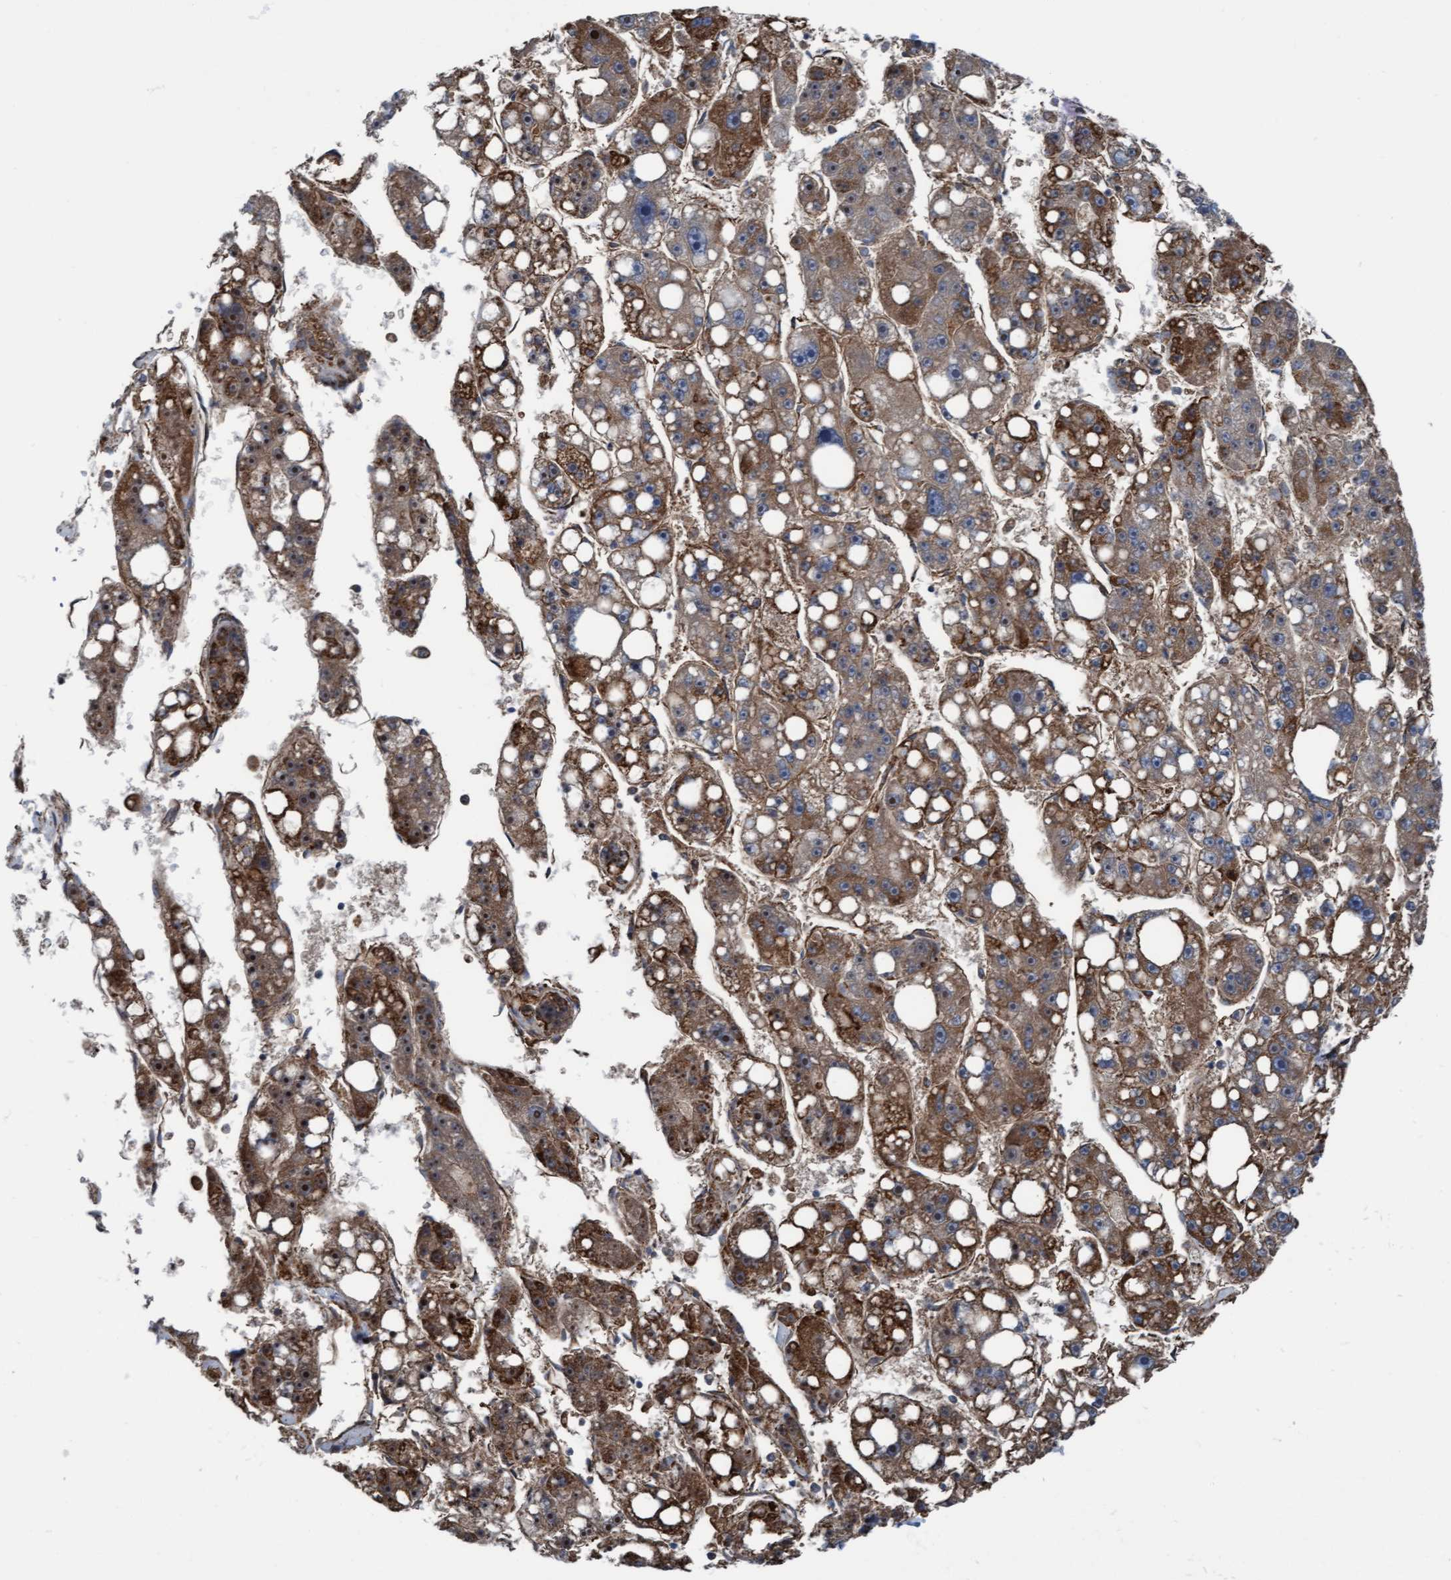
{"staining": {"intensity": "moderate", "quantity": "25%-75%", "location": "cytoplasmic/membranous"}, "tissue": "liver cancer", "cell_type": "Tumor cells", "image_type": "cancer", "snomed": [{"axis": "morphology", "description": "Carcinoma, Hepatocellular, NOS"}, {"axis": "topography", "description": "Liver"}], "caption": "Immunohistochemistry (IHC) (DAB (3,3'-diaminobenzidine)) staining of liver cancer demonstrates moderate cytoplasmic/membranous protein positivity in approximately 25%-75% of tumor cells.", "gene": "RAP1GAP2", "patient": {"sex": "female", "age": 61}}